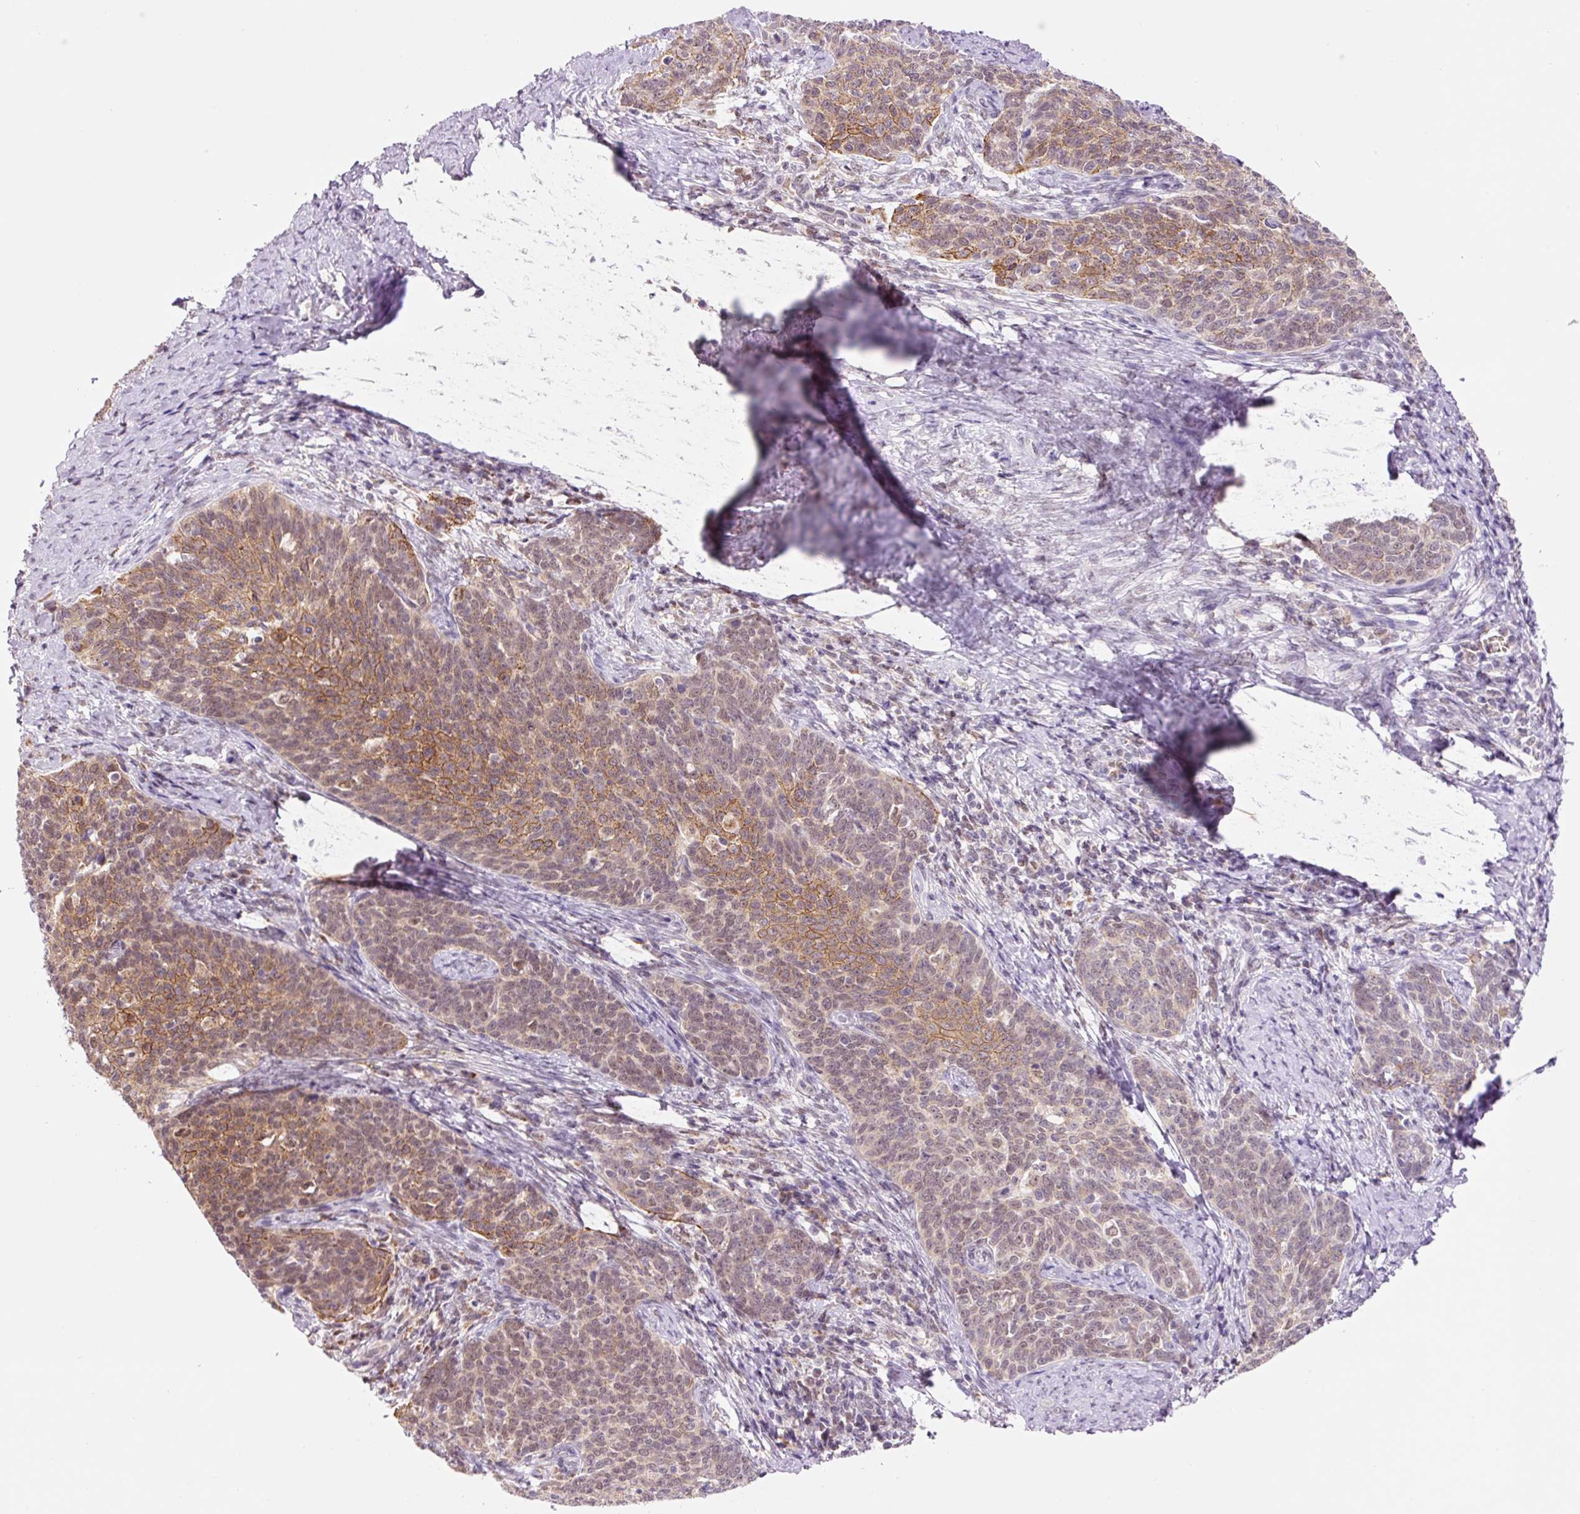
{"staining": {"intensity": "moderate", "quantity": "25%-75%", "location": "cytoplasmic/membranous,nuclear"}, "tissue": "cervical cancer", "cell_type": "Tumor cells", "image_type": "cancer", "snomed": [{"axis": "morphology", "description": "Squamous cell carcinoma, NOS"}, {"axis": "topography", "description": "Cervix"}], "caption": "Immunohistochemistry (IHC) histopathology image of neoplastic tissue: human cervical squamous cell carcinoma stained using immunohistochemistry (IHC) reveals medium levels of moderate protein expression localized specifically in the cytoplasmic/membranous and nuclear of tumor cells, appearing as a cytoplasmic/membranous and nuclear brown color.", "gene": "PCK2", "patient": {"sex": "female", "age": 39}}